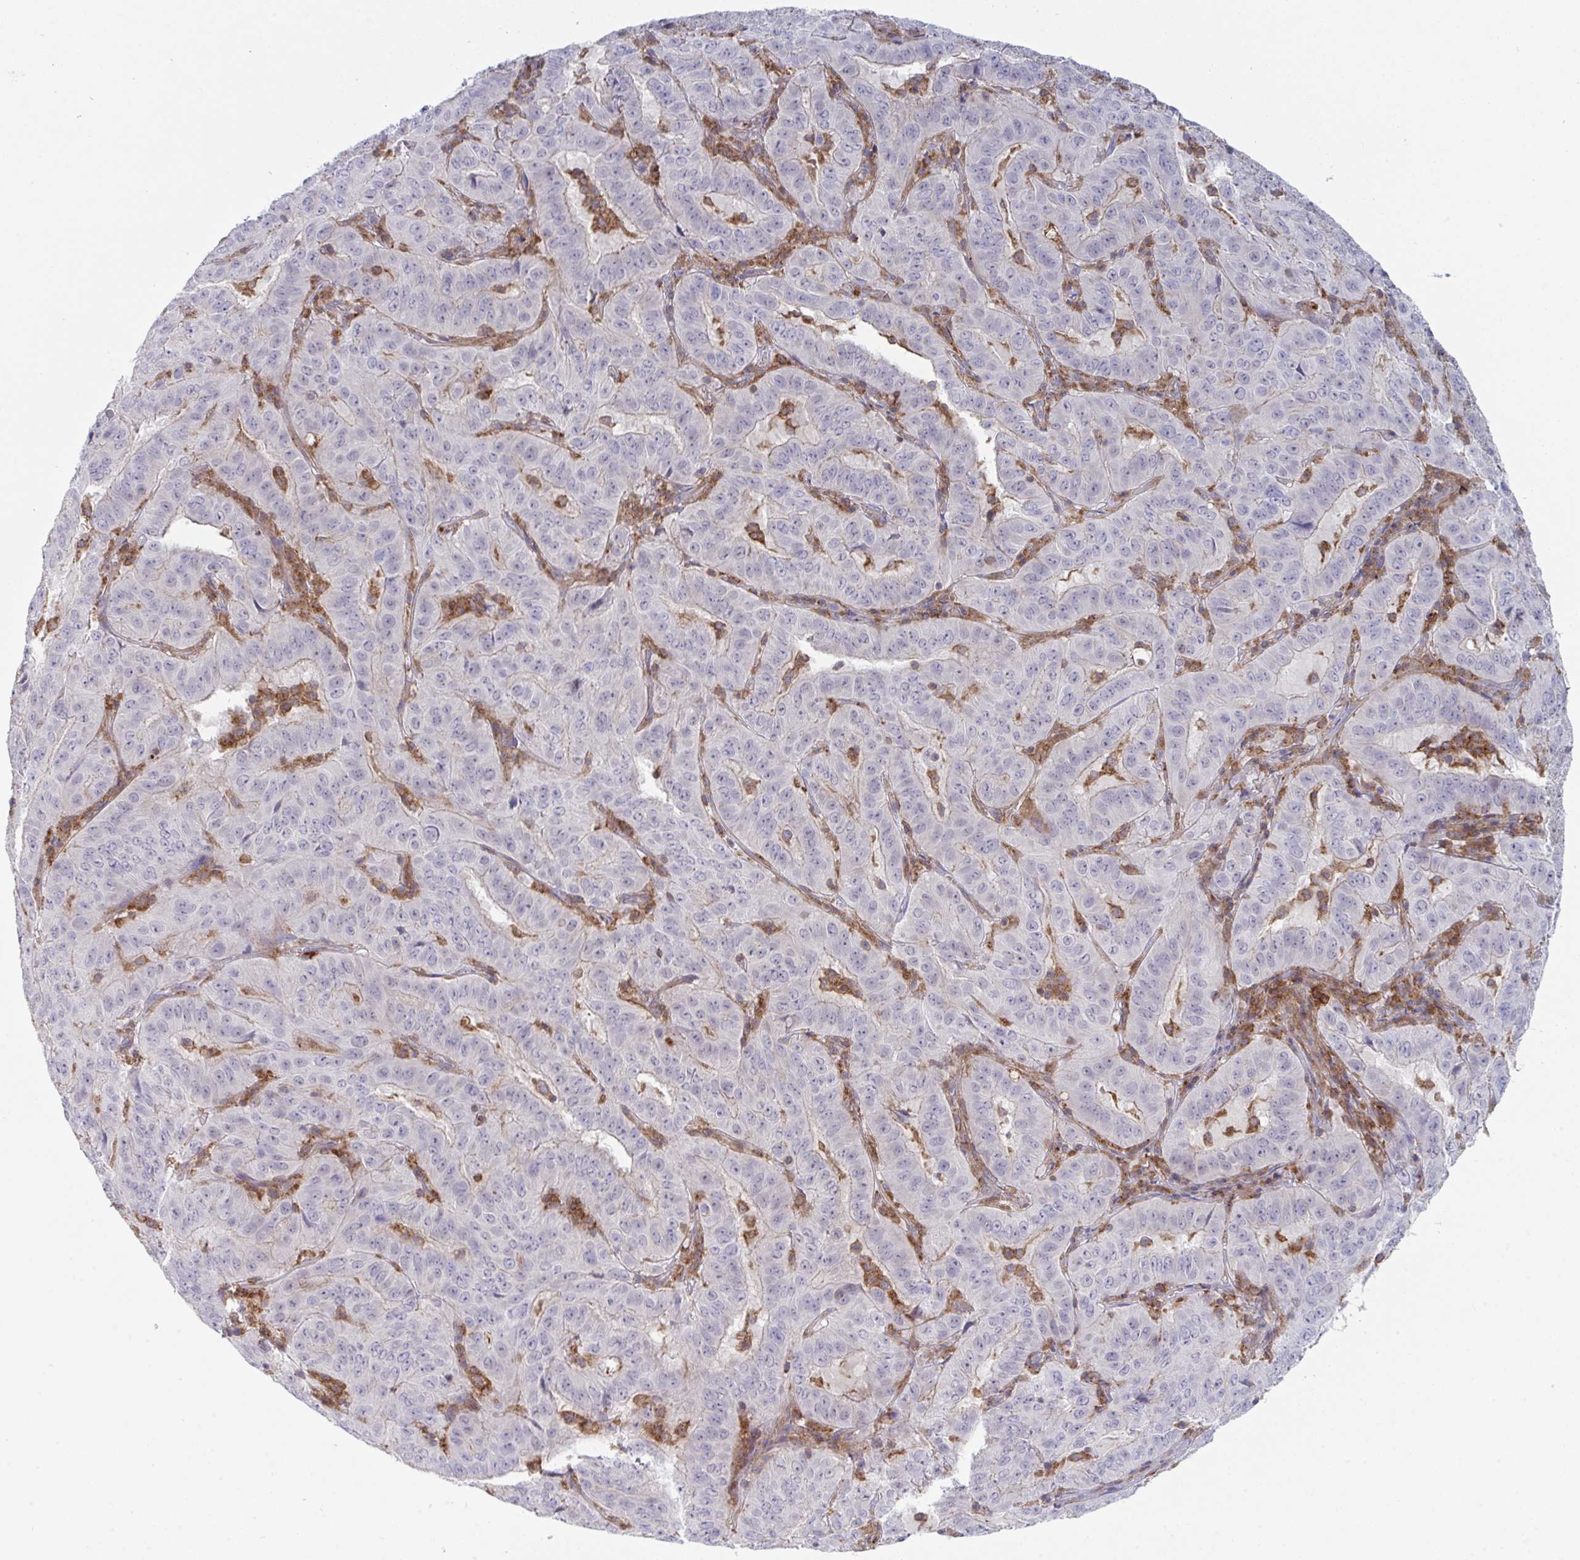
{"staining": {"intensity": "negative", "quantity": "none", "location": "none"}, "tissue": "pancreatic cancer", "cell_type": "Tumor cells", "image_type": "cancer", "snomed": [{"axis": "morphology", "description": "Adenocarcinoma, NOS"}, {"axis": "topography", "description": "Pancreas"}], "caption": "IHC image of pancreatic adenocarcinoma stained for a protein (brown), which demonstrates no expression in tumor cells.", "gene": "DISP2", "patient": {"sex": "male", "age": 63}}